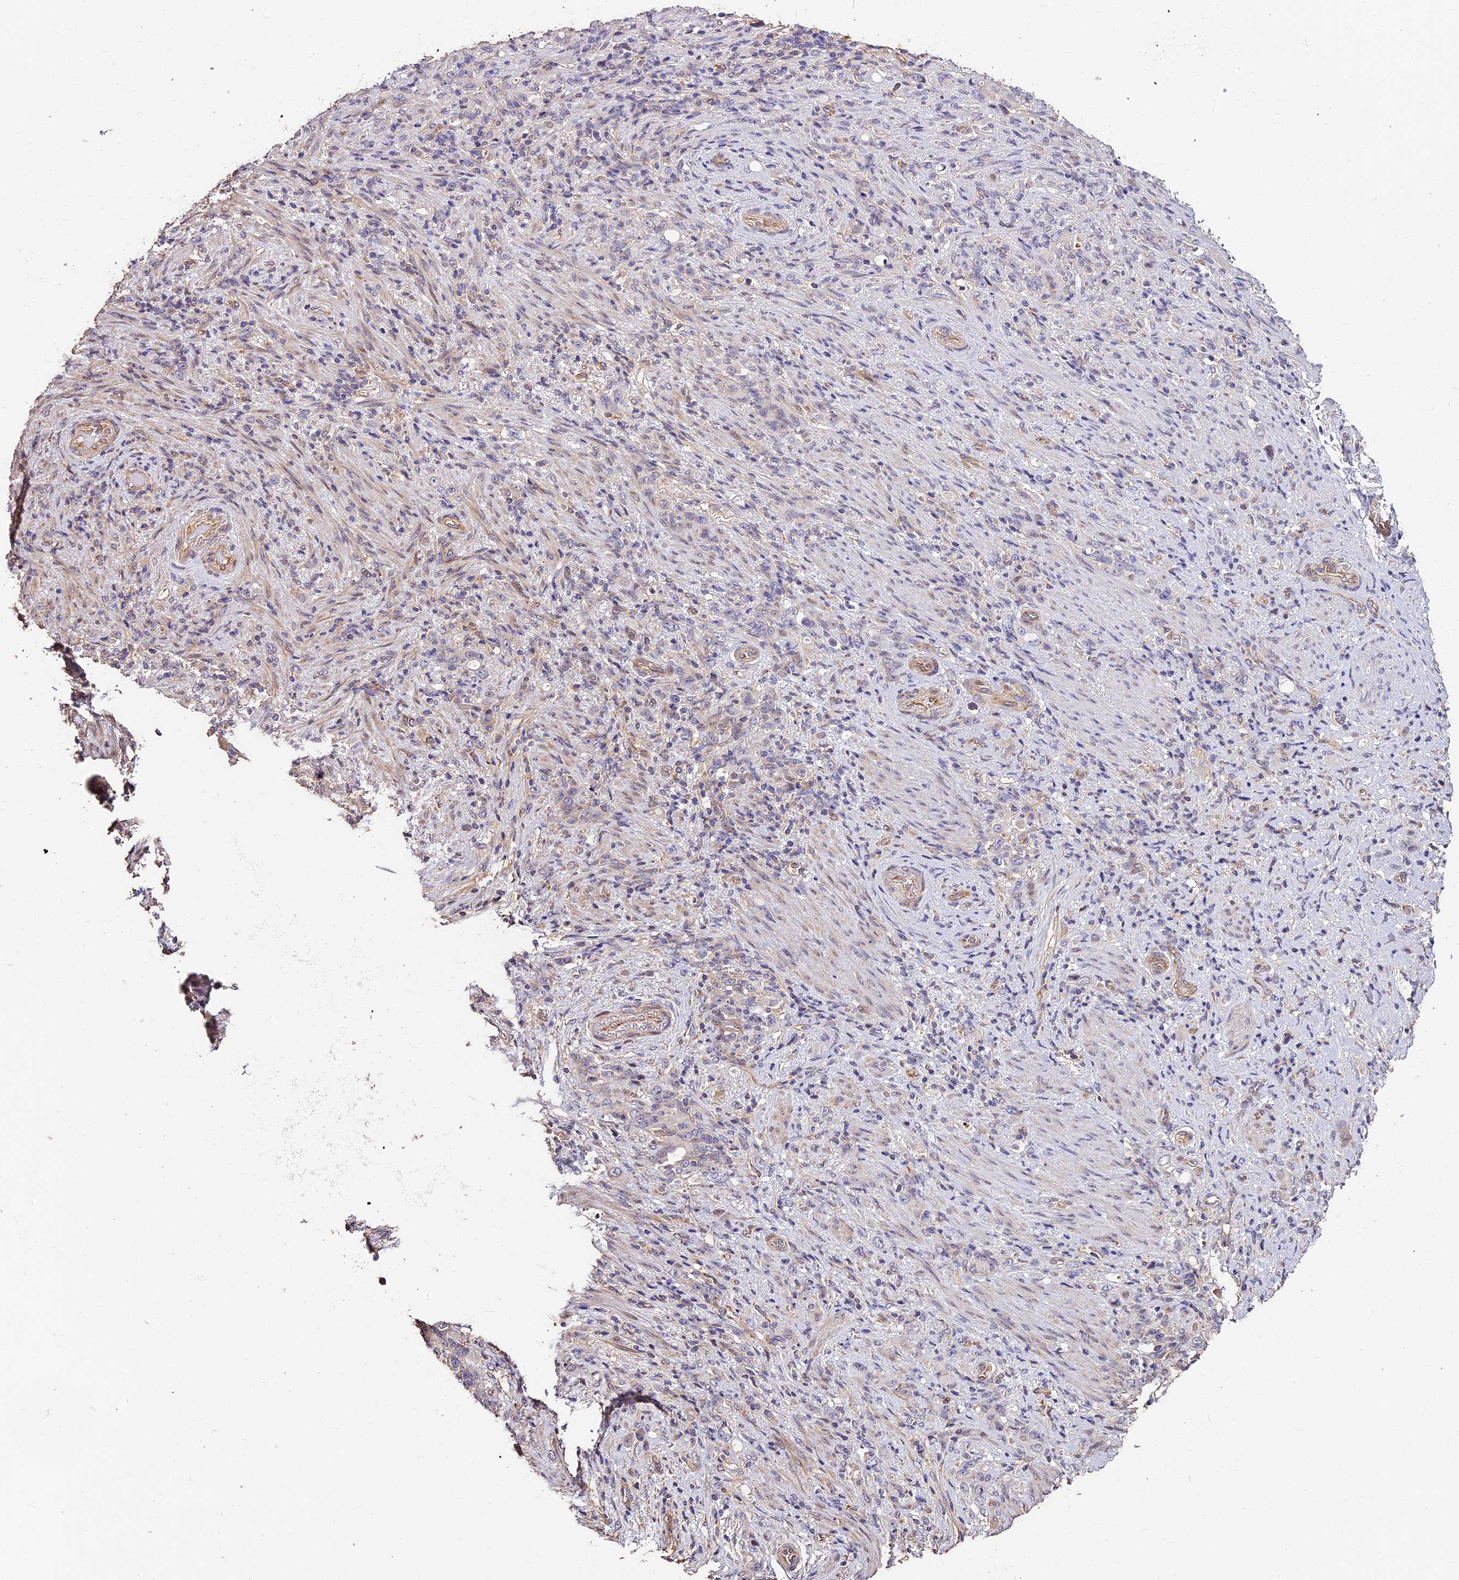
{"staining": {"intensity": "negative", "quantity": "none", "location": "none"}, "tissue": "stomach cancer", "cell_type": "Tumor cells", "image_type": "cancer", "snomed": [{"axis": "morphology", "description": "Adenocarcinoma, NOS"}, {"axis": "topography", "description": "Stomach"}], "caption": "Tumor cells are negative for brown protein staining in stomach cancer (adenocarcinoma).", "gene": "ARHGAP17", "patient": {"sex": "female", "age": 79}}